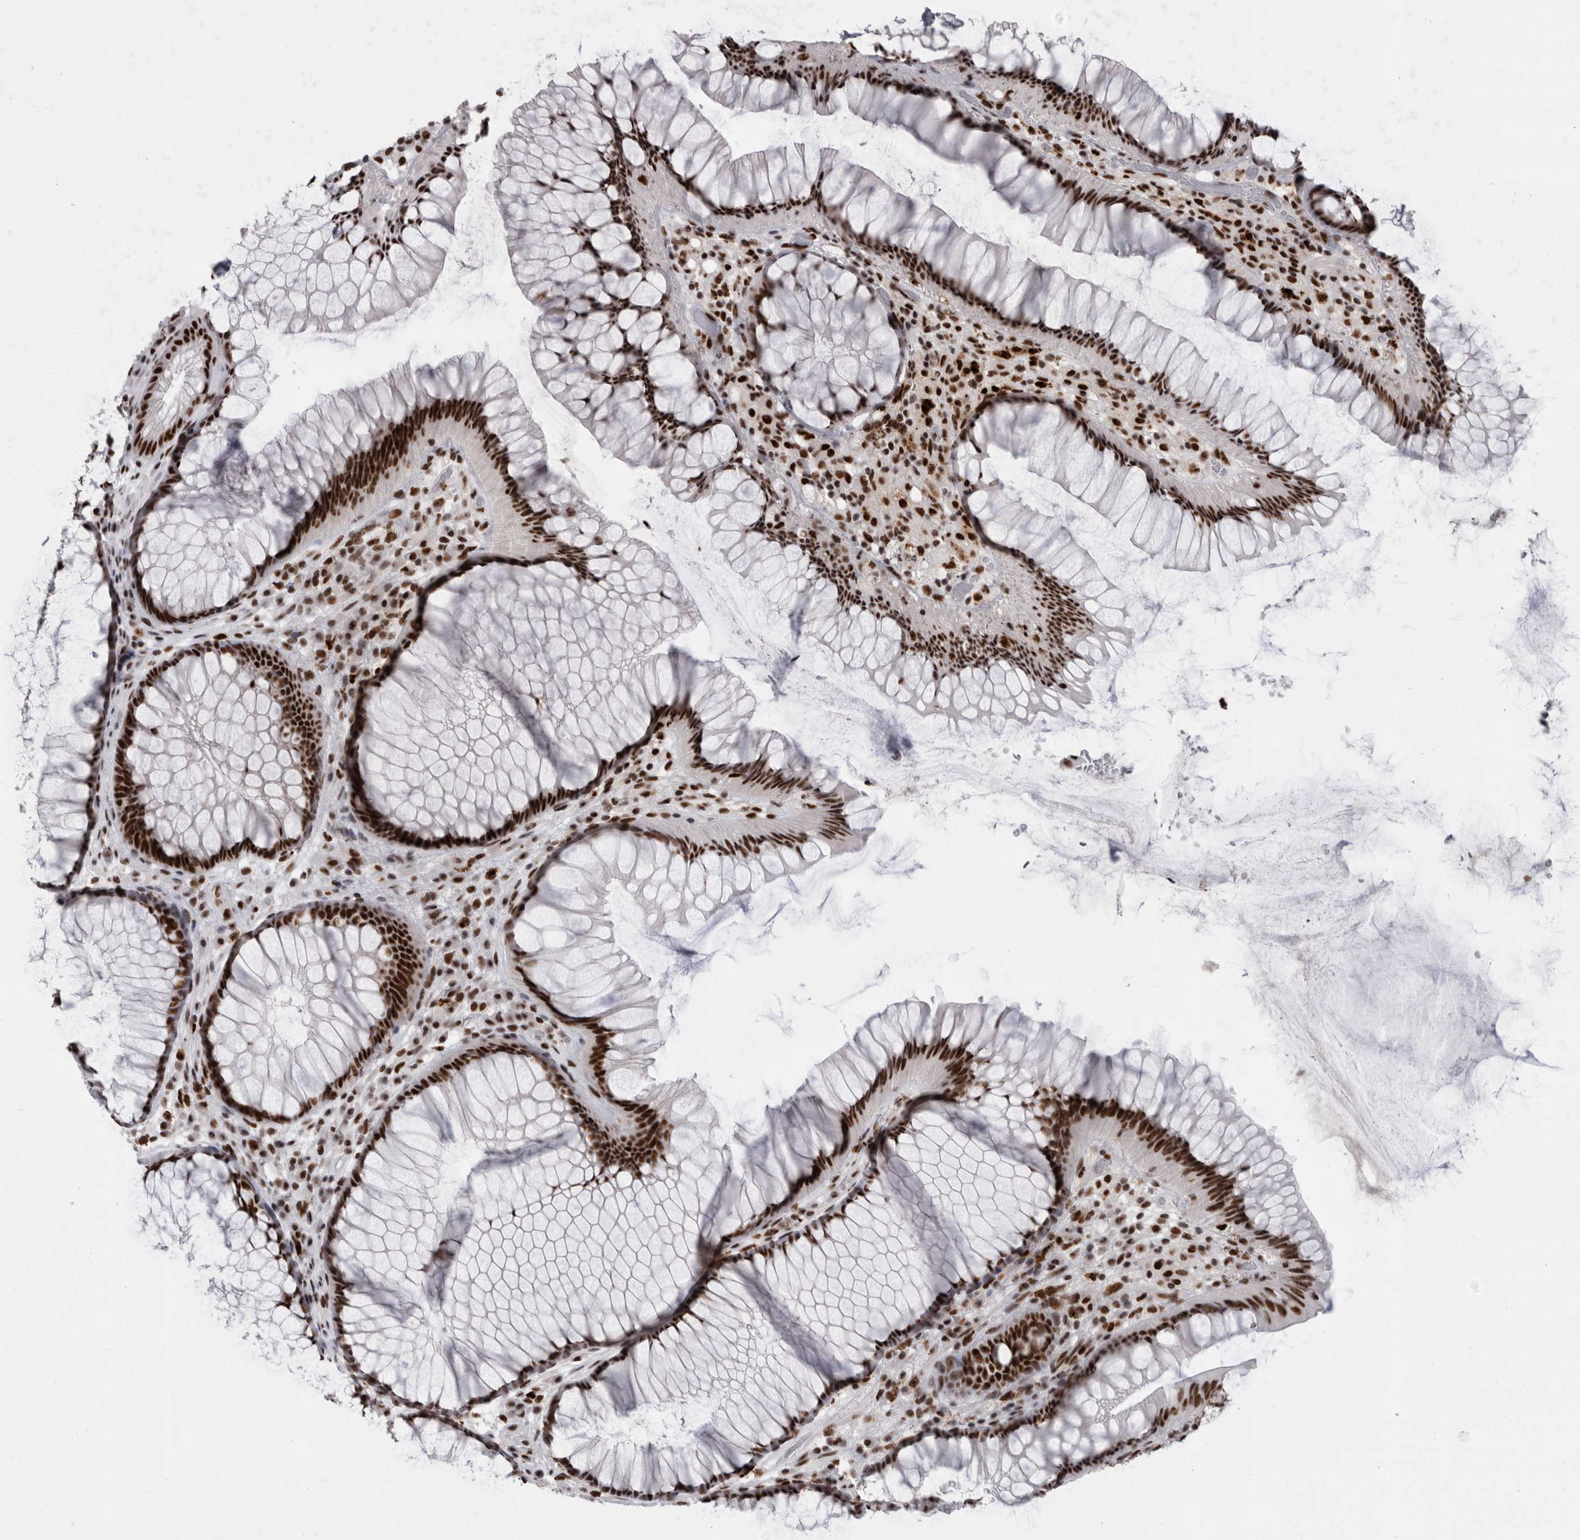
{"staining": {"intensity": "strong", "quantity": ">75%", "location": "nuclear"}, "tissue": "rectum", "cell_type": "Glandular cells", "image_type": "normal", "snomed": [{"axis": "morphology", "description": "Normal tissue, NOS"}, {"axis": "topography", "description": "Rectum"}], "caption": "DAB (3,3'-diaminobenzidine) immunohistochemical staining of normal human rectum demonstrates strong nuclear protein positivity in about >75% of glandular cells. Ihc stains the protein in brown and the nuclei are stained blue.", "gene": "SNRNP40", "patient": {"sex": "male", "age": 51}}